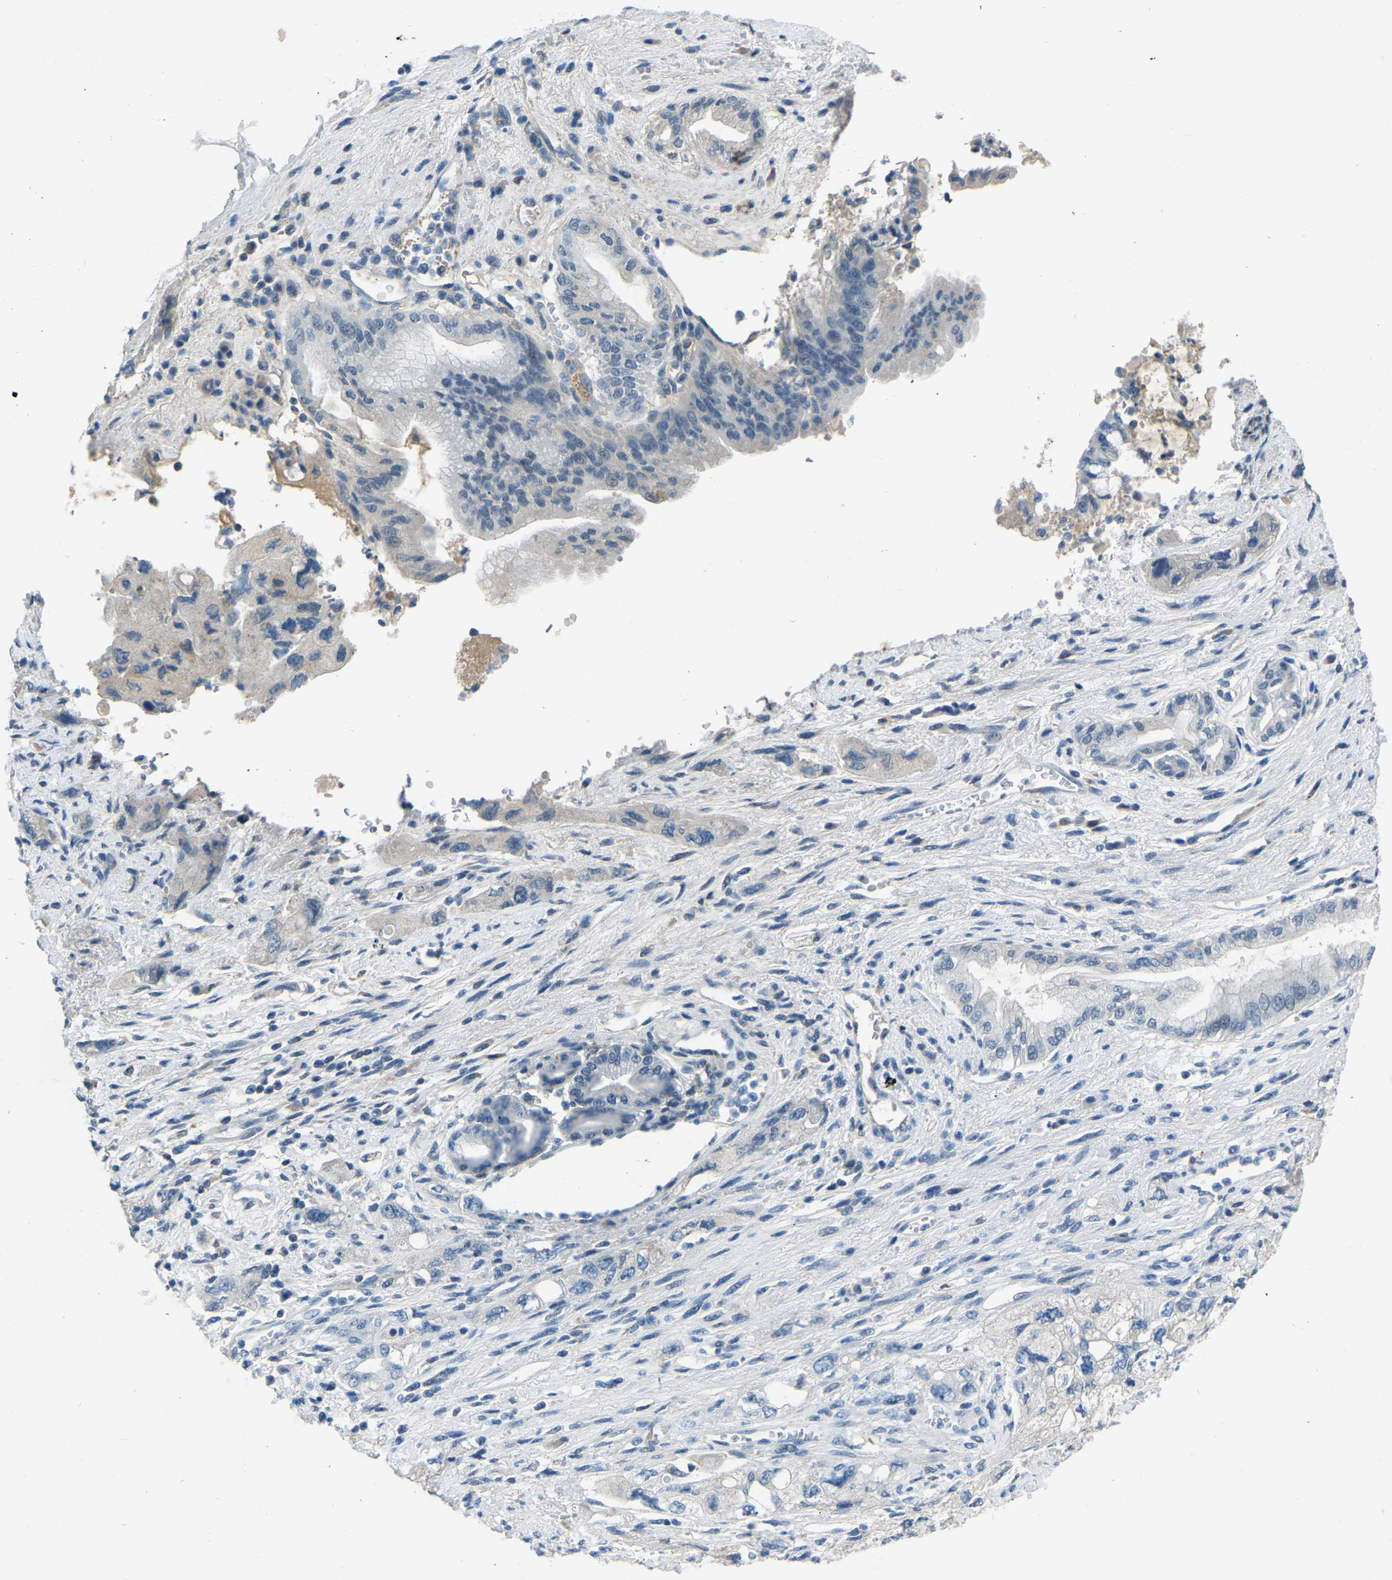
{"staining": {"intensity": "negative", "quantity": "none", "location": "none"}, "tissue": "pancreatic cancer", "cell_type": "Tumor cells", "image_type": "cancer", "snomed": [{"axis": "morphology", "description": "Adenocarcinoma, NOS"}, {"axis": "topography", "description": "Pancreas"}], "caption": "High magnification brightfield microscopy of pancreatic adenocarcinoma stained with DAB (3,3'-diaminobenzidine) (brown) and counterstained with hematoxylin (blue): tumor cells show no significant expression.", "gene": "XIRP1", "patient": {"sex": "female", "age": 73}}